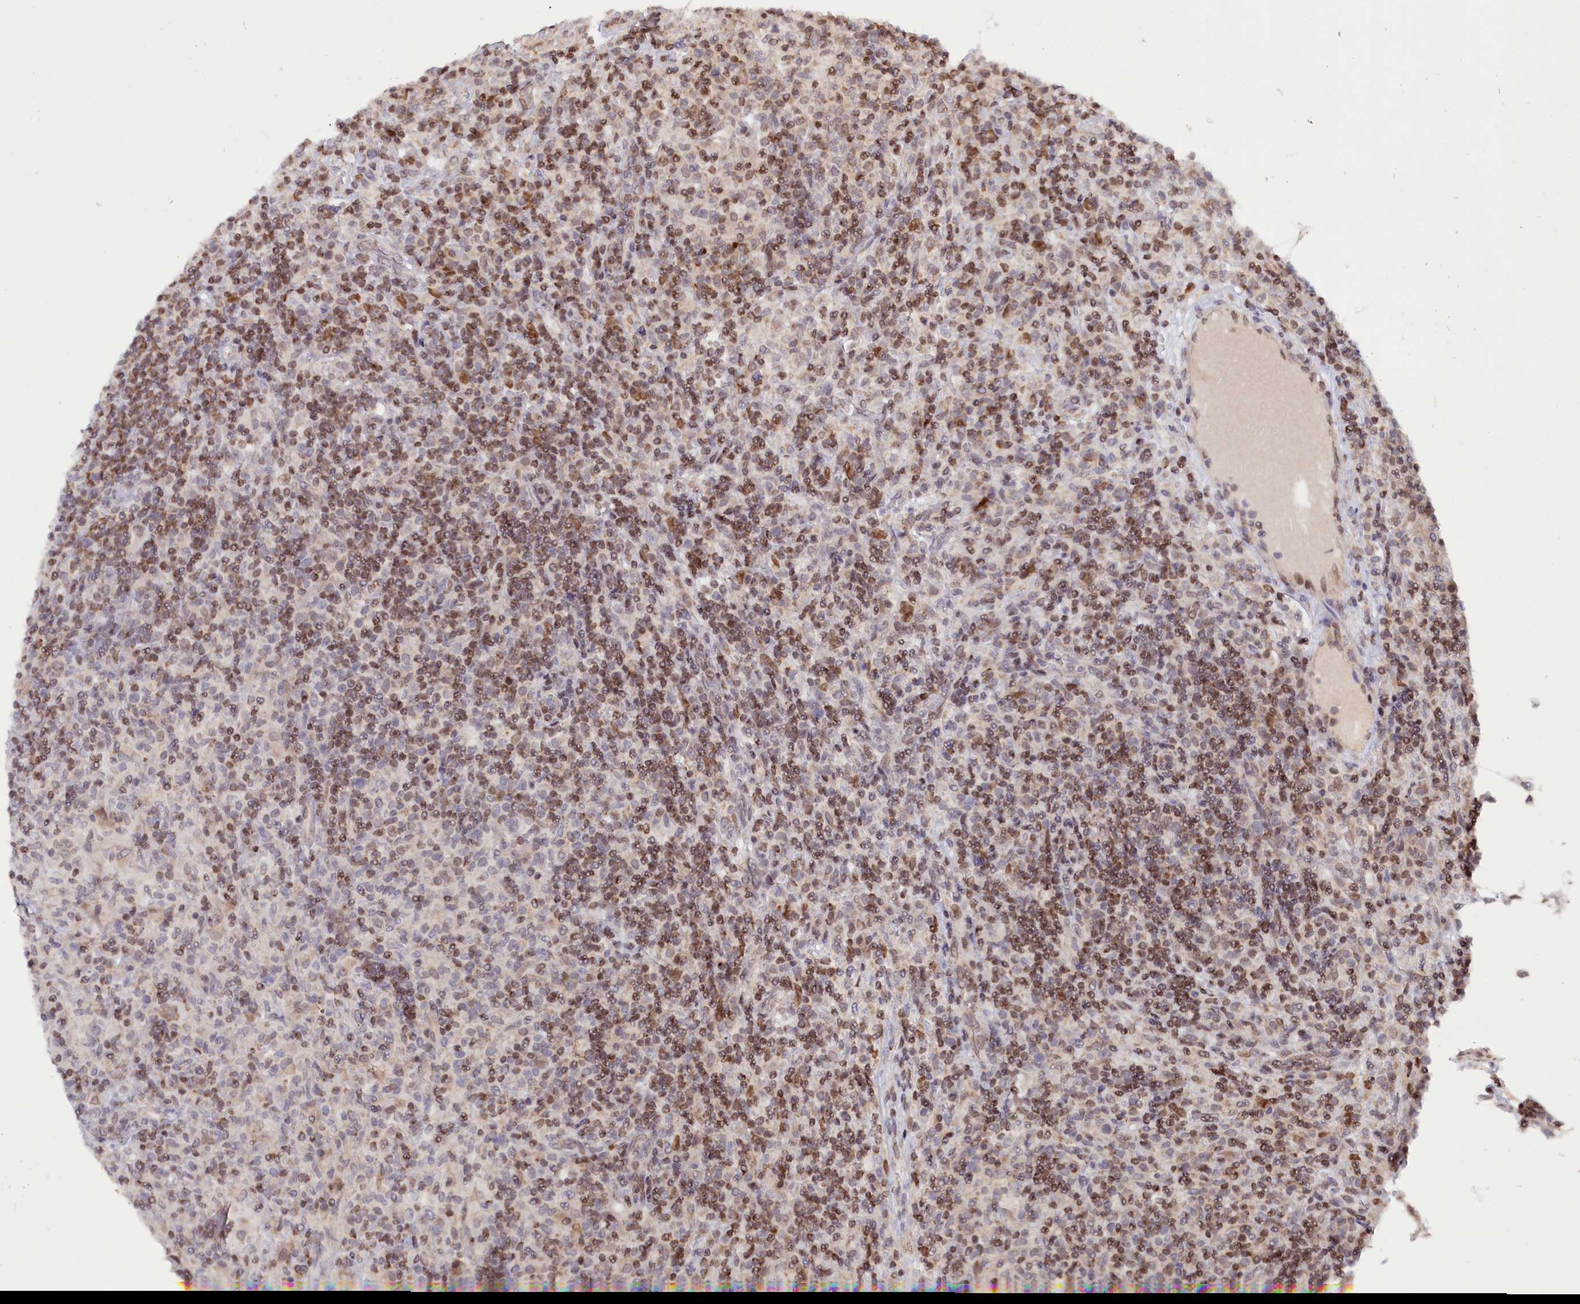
{"staining": {"intensity": "weak", "quantity": "<25%", "location": "cytoplasmic/membranous"}, "tissue": "lymphoma", "cell_type": "Tumor cells", "image_type": "cancer", "snomed": [{"axis": "morphology", "description": "Hodgkin's disease, NOS"}, {"axis": "topography", "description": "Lymph node"}], "caption": "Human lymphoma stained for a protein using immunohistochemistry (IHC) demonstrates no staining in tumor cells.", "gene": "PHC3", "patient": {"sex": "male", "age": 70}}